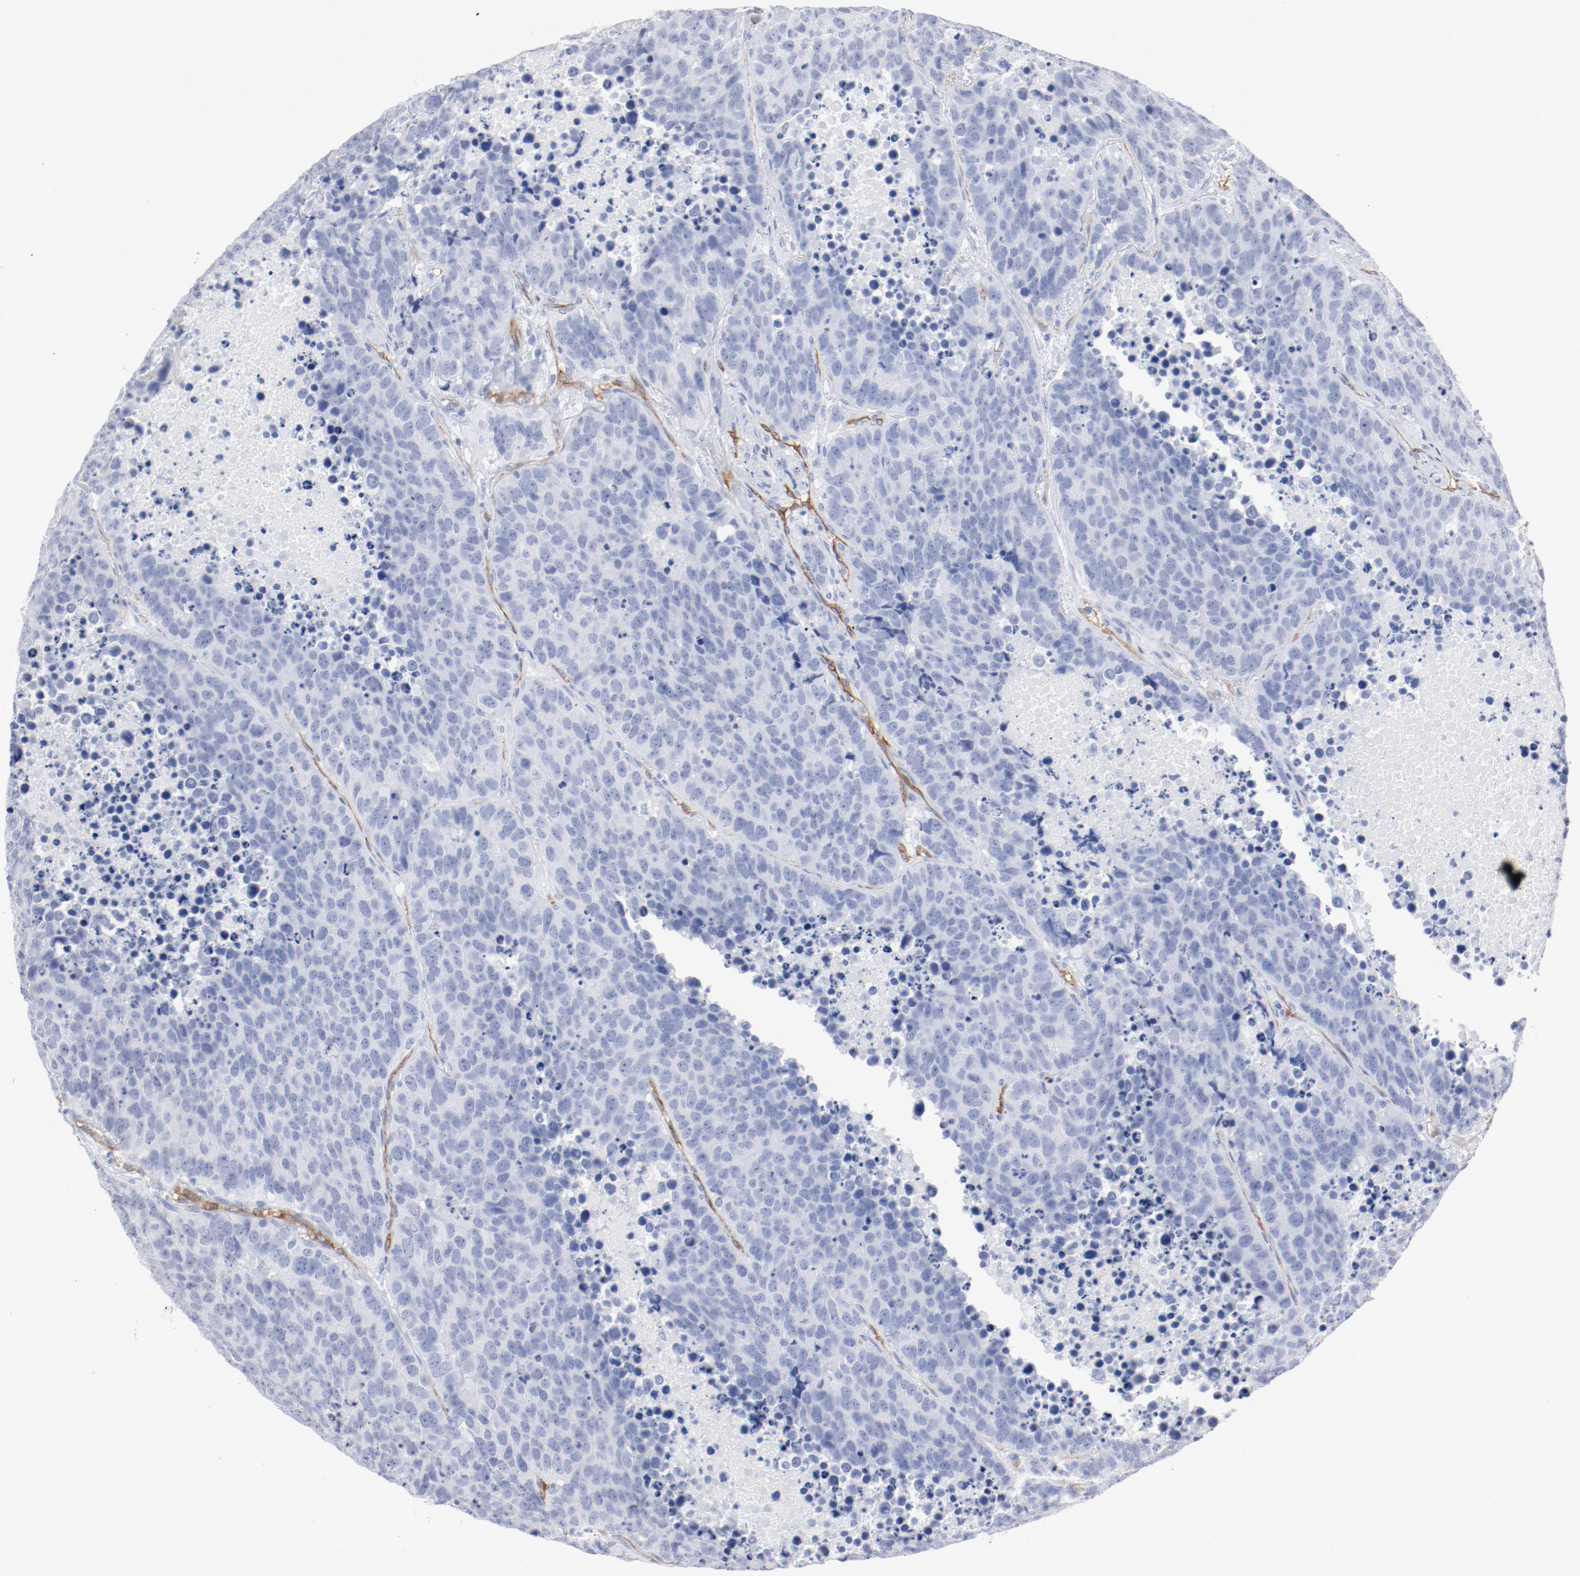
{"staining": {"intensity": "negative", "quantity": "none", "location": "none"}, "tissue": "carcinoid", "cell_type": "Tumor cells", "image_type": "cancer", "snomed": [{"axis": "morphology", "description": "Carcinoid, malignant, NOS"}, {"axis": "topography", "description": "Lung"}], "caption": "The immunohistochemistry (IHC) histopathology image has no significant expression in tumor cells of malignant carcinoid tissue.", "gene": "SHANK3", "patient": {"sex": "male", "age": 60}}